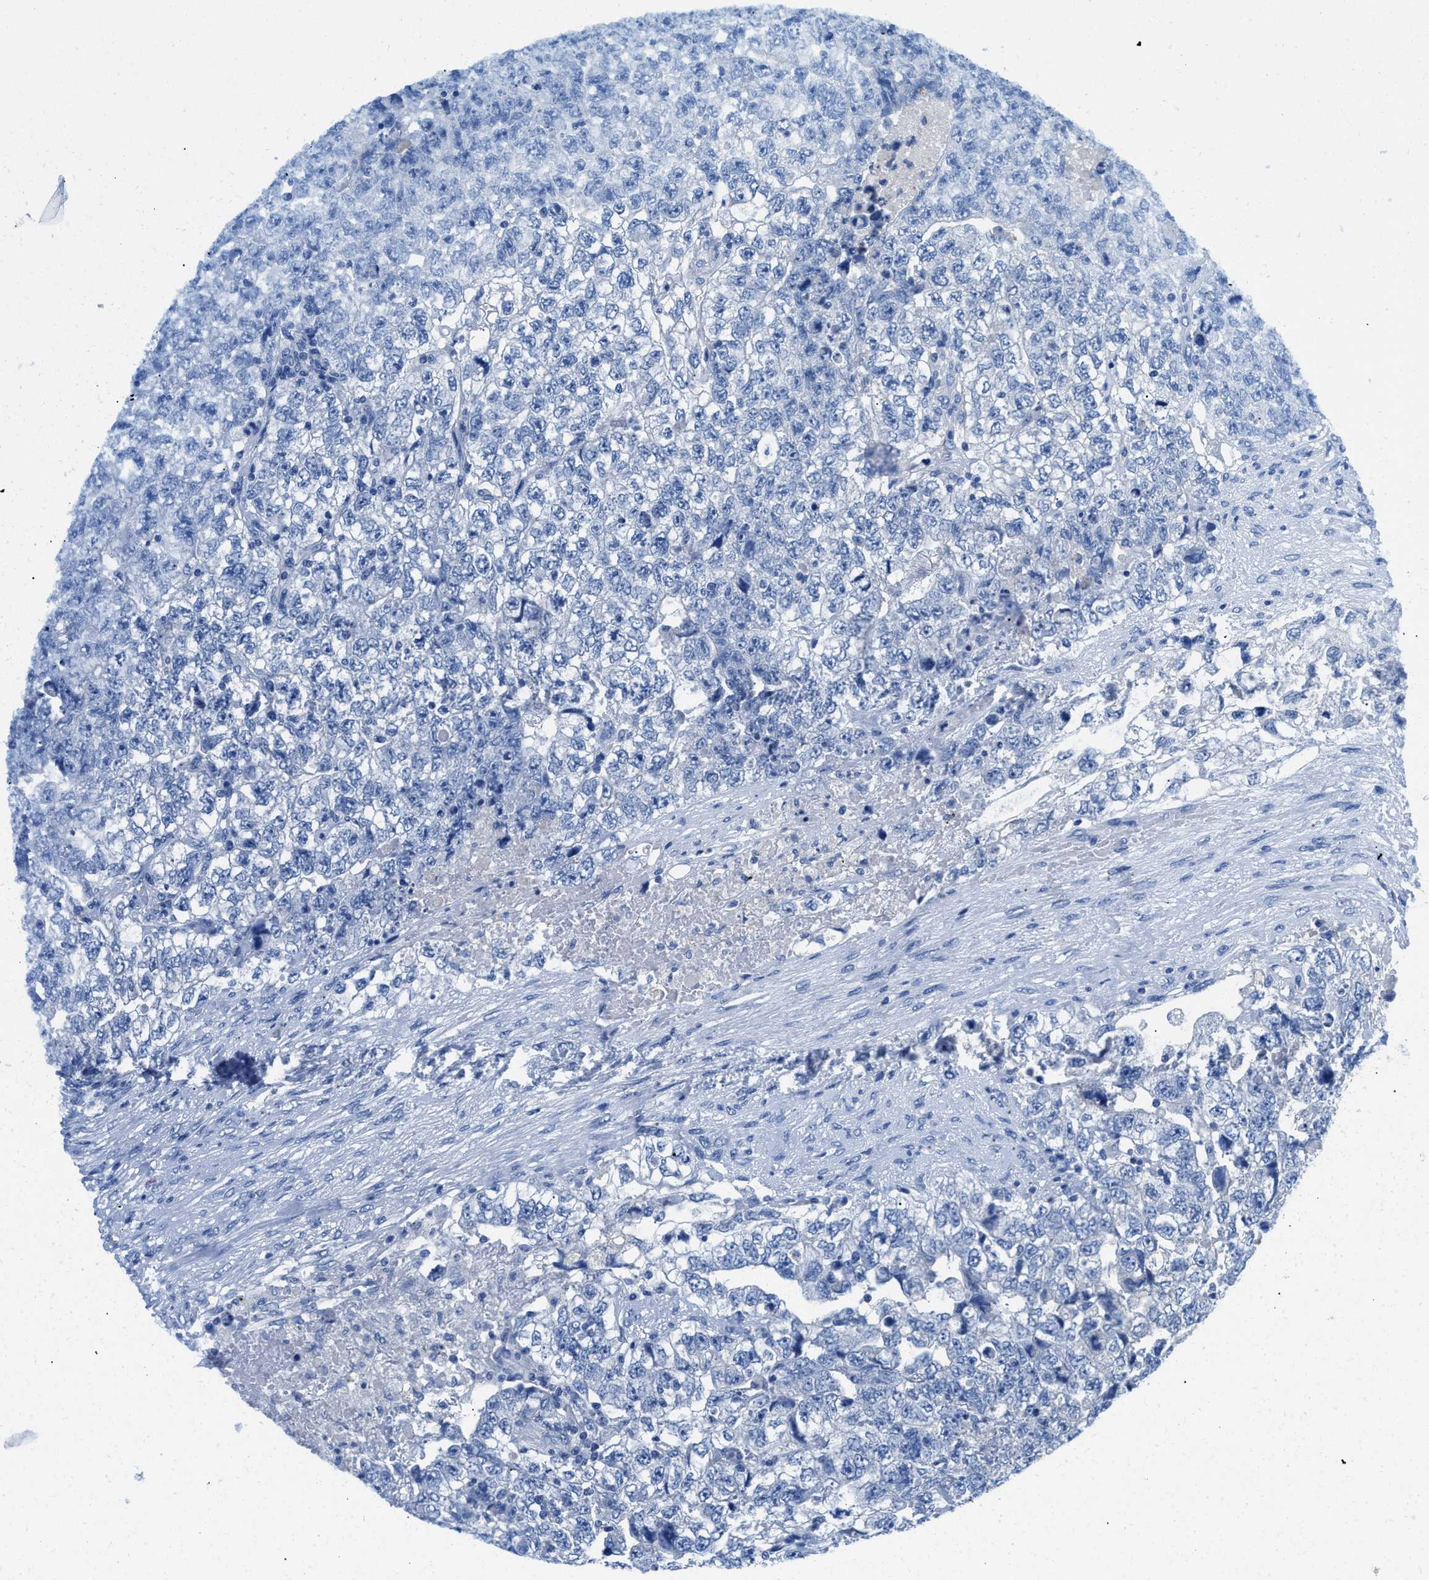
{"staining": {"intensity": "negative", "quantity": "none", "location": "none"}, "tissue": "testis cancer", "cell_type": "Tumor cells", "image_type": "cancer", "snomed": [{"axis": "morphology", "description": "Carcinoma, Embryonal, NOS"}, {"axis": "topography", "description": "Testis"}], "caption": "IHC micrograph of neoplastic tissue: human testis cancer stained with DAB (3,3'-diaminobenzidine) shows no significant protein expression in tumor cells.", "gene": "SLC10A6", "patient": {"sex": "male", "age": 36}}